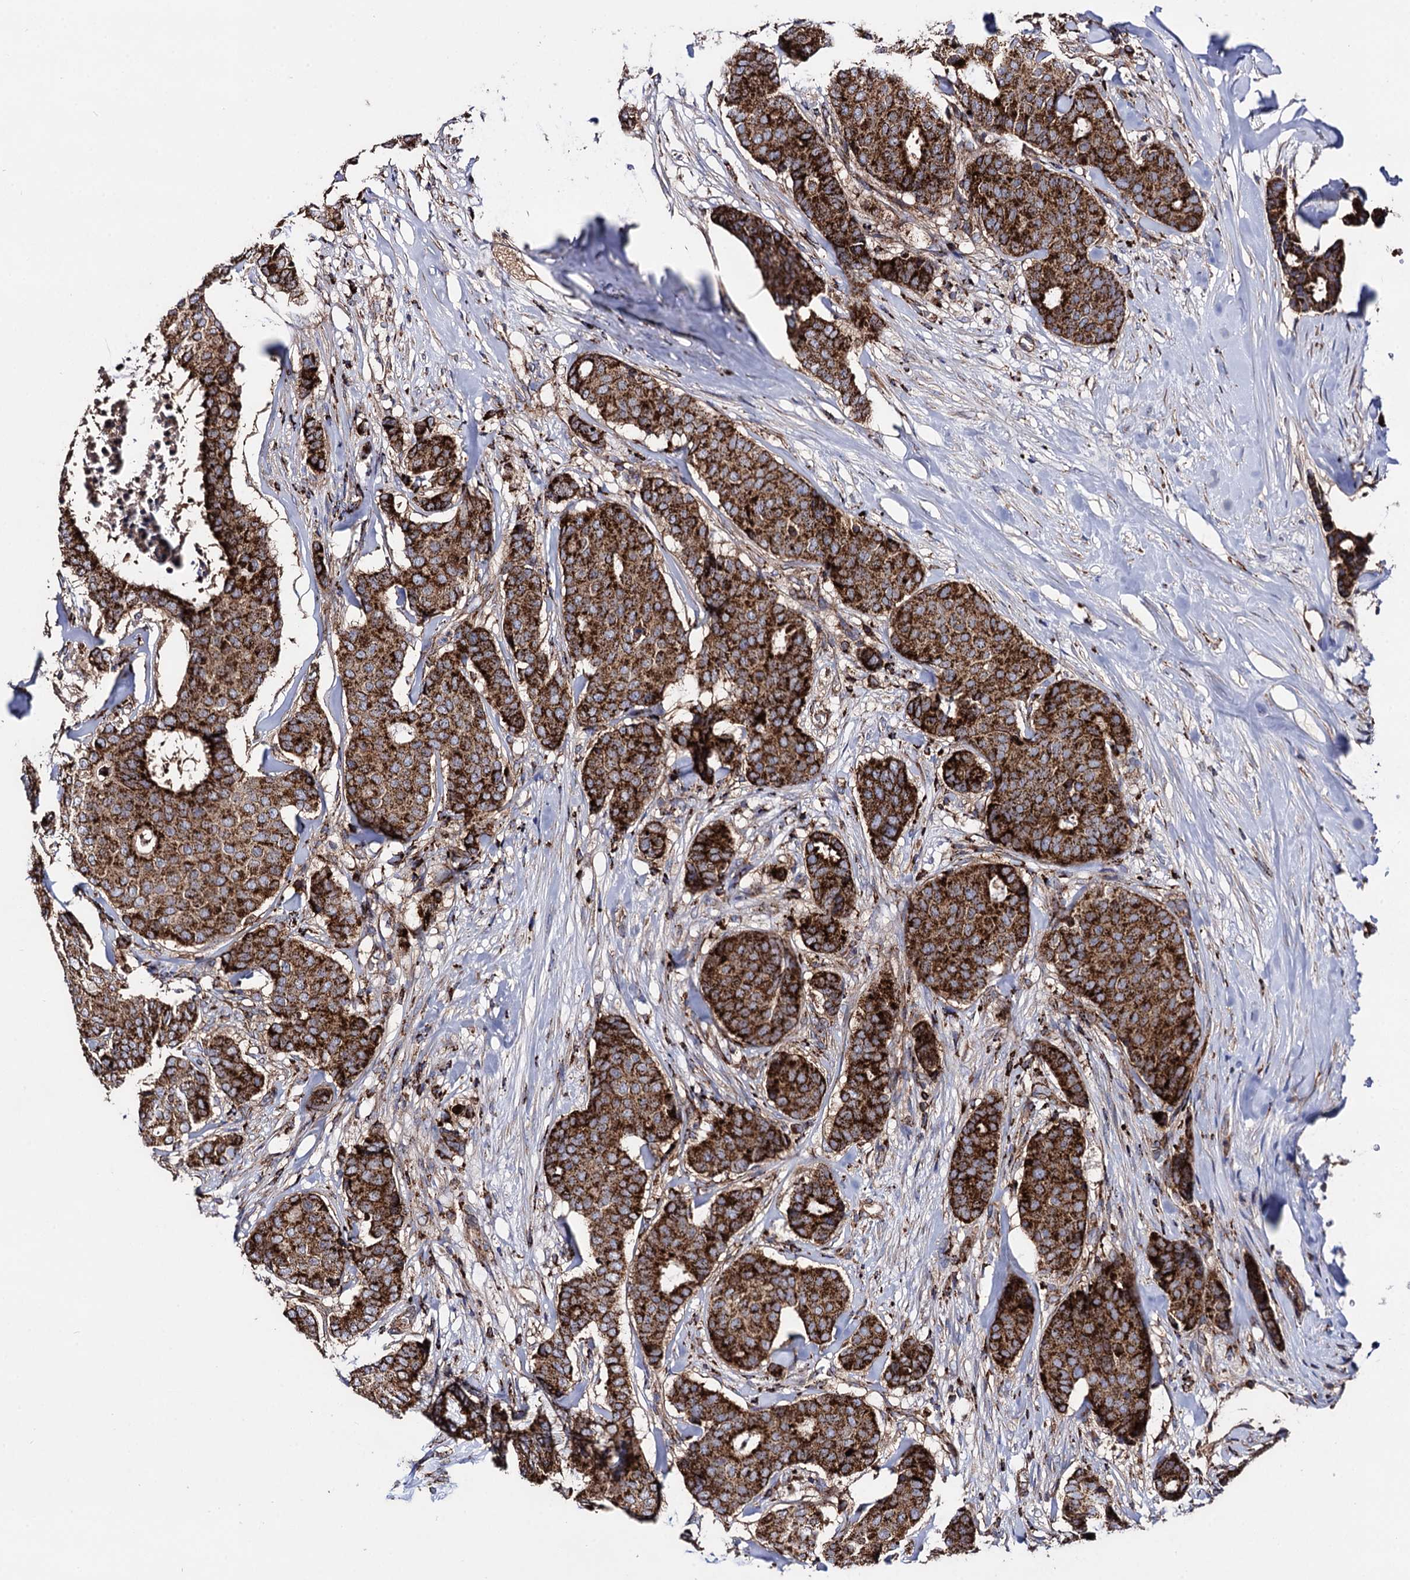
{"staining": {"intensity": "strong", "quantity": ">75%", "location": "cytoplasmic/membranous"}, "tissue": "breast cancer", "cell_type": "Tumor cells", "image_type": "cancer", "snomed": [{"axis": "morphology", "description": "Duct carcinoma"}, {"axis": "topography", "description": "Breast"}], "caption": "An immunohistochemistry image of tumor tissue is shown. Protein staining in brown shows strong cytoplasmic/membranous positivity in breast cancer within tumor cells. Using DAB (brown) and hematoxylin (blue) stains, captured at high magnification using brightfield microscopy.", "gene": "IQCH", "patient": {"sex": "female", "age": 75}}